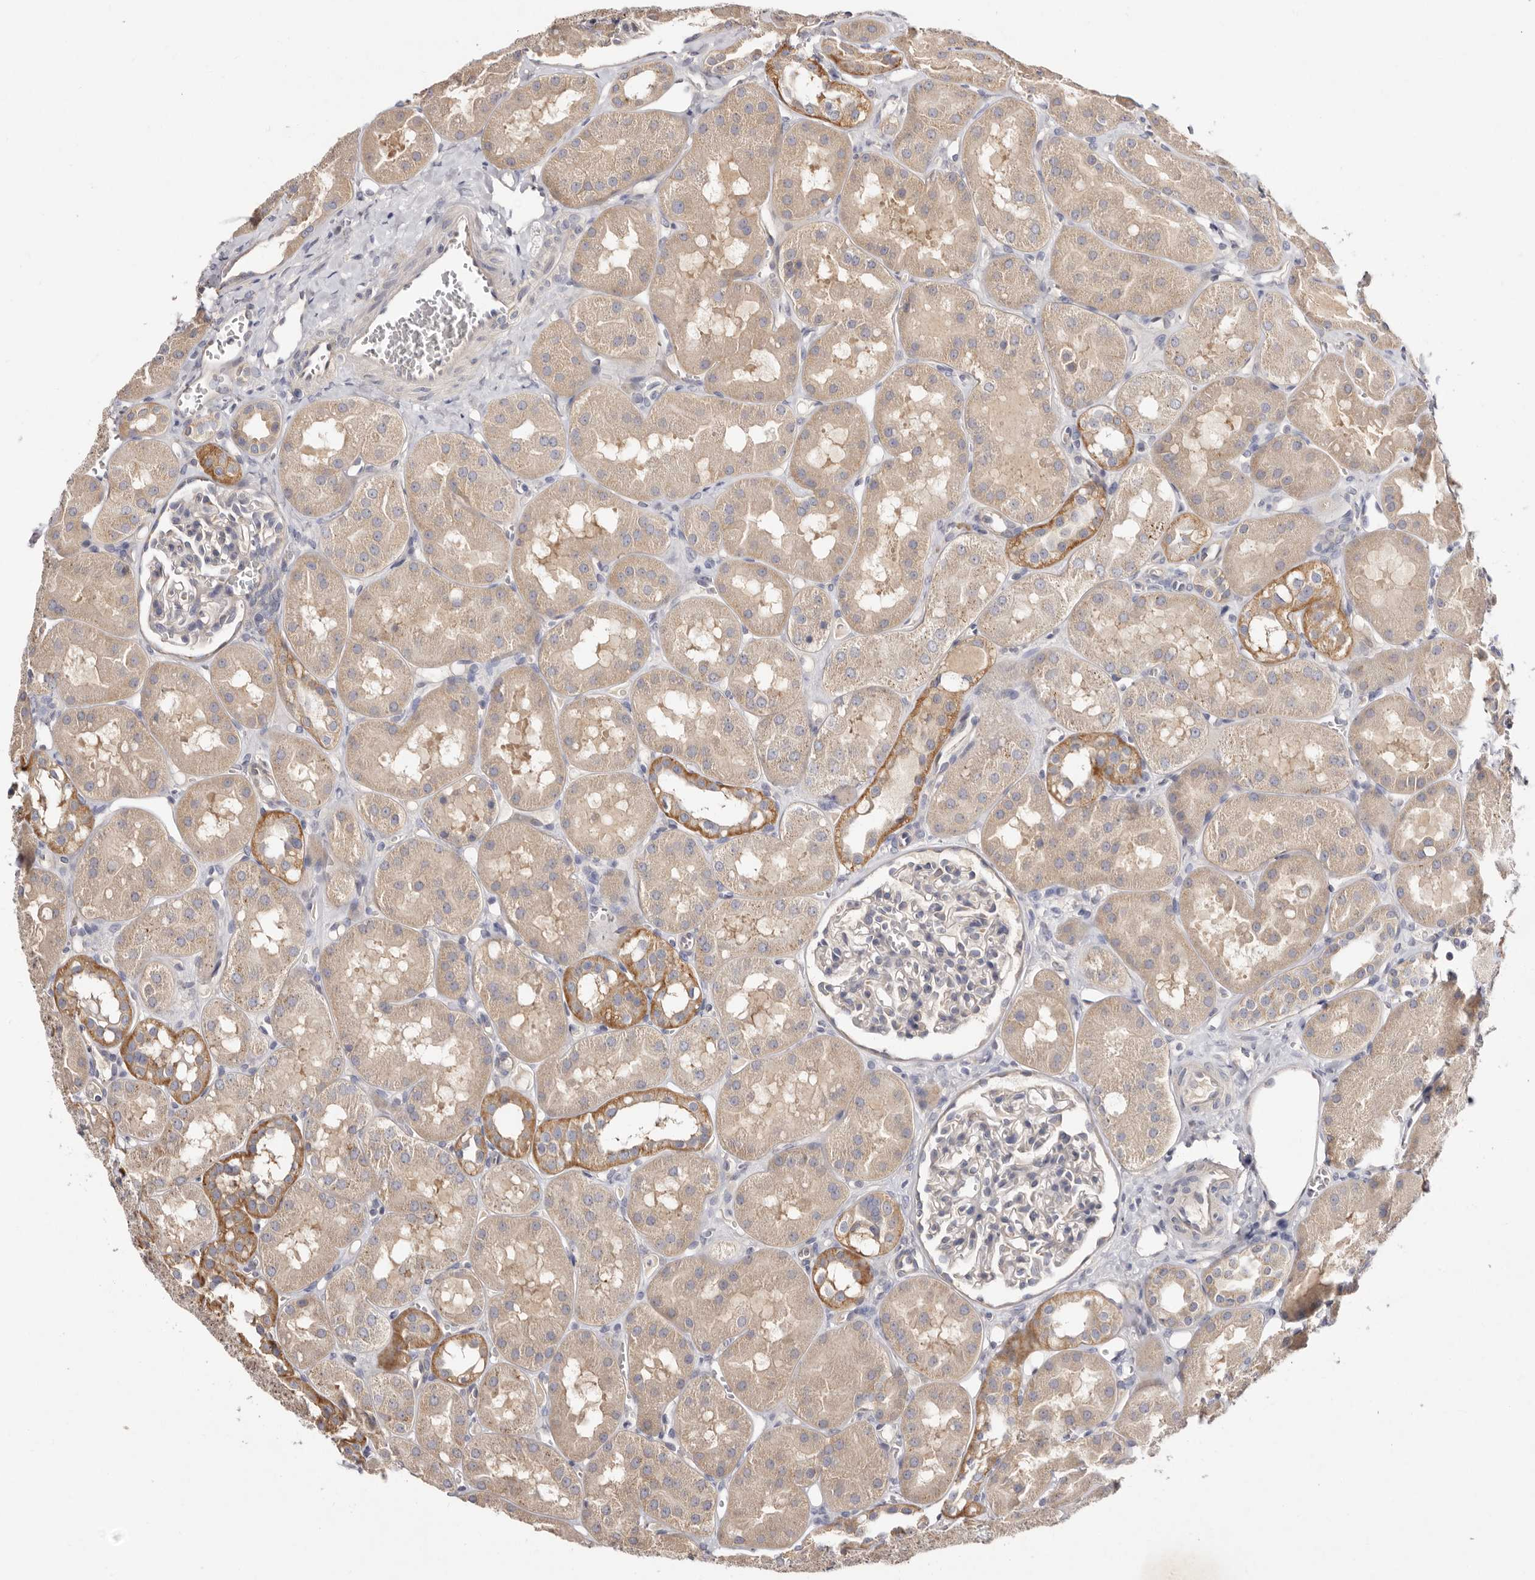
{"staining": {"intensity": "negative", "quantity": "none", "location": "none"}, "tissue": "kidney", "cell_type": "Cells in glomeruli", "image_type": "normal", "snomed": [{"axis": "morphology", "description": "Normal tissue, NOS"}, {"axis": "topography", "description": "Kidney"}], "caption": "This is a photomicrograph of IHC staining of normal kidney, which shows no staining in cells in glomeruli.", "gene": "FAM167B", "patient": {"sex": "male", "age": 16}}